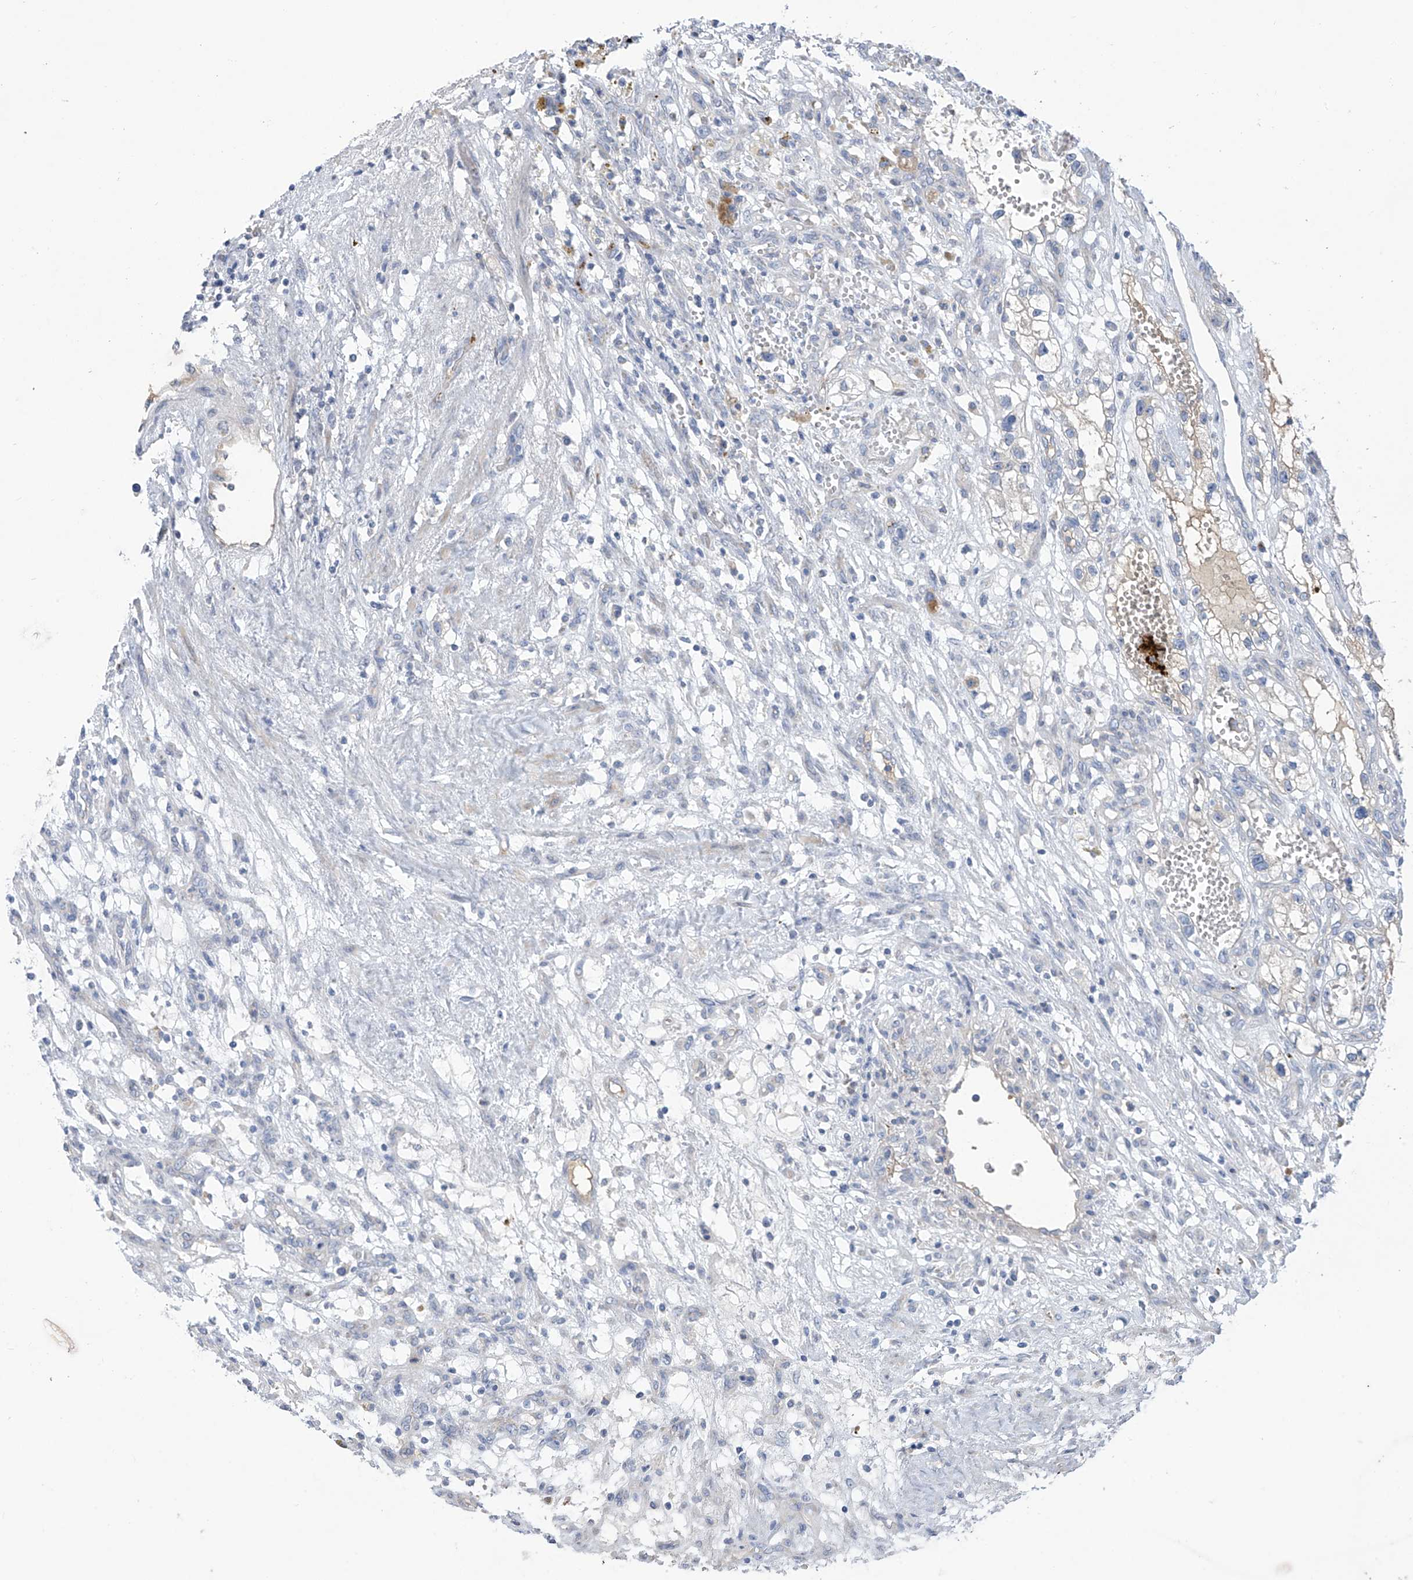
{"staining": {"intensity": "negative", "quantity": "none", "location": "none"}, "tissue": "renal cancer", "cell_type": "Tumor cells", "image_type": "cancer", "snomed": [{"axis": "morphology", "description": "Adenocarcinoma, NOS"}, {"axis": "topography", "description": "Kidney"}], "caption": "Micrograph shows no significant protein expression in tumor cells of renal cancer.", "gene": "SLCO4A1", "patient": {"sex": "female", "age": 57}}